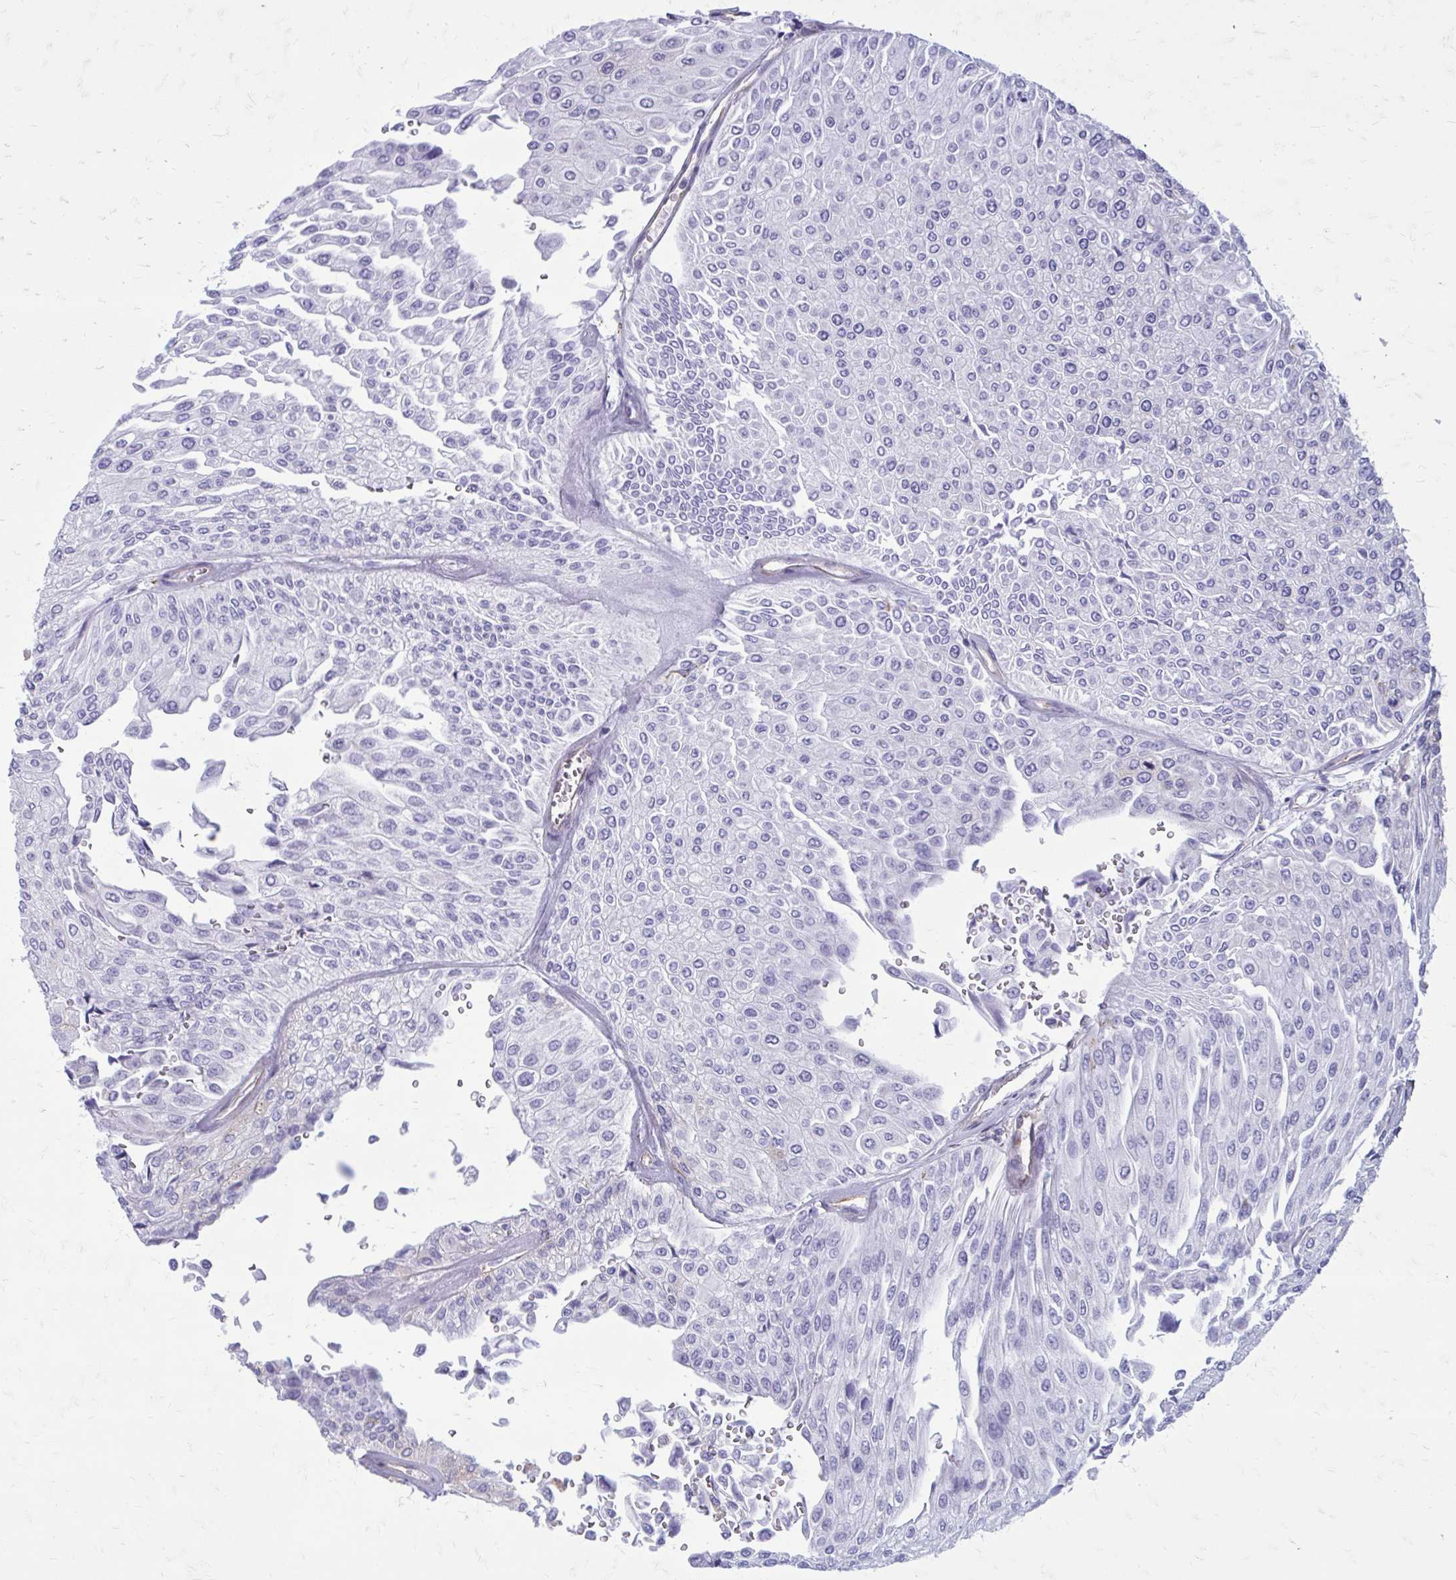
{"staining": {"intensity": "negative", "quantity": "none", "location": "none"}, "tissue": "urothelial cancer", "cell_type": "Tumor cells", "image_type": "cancer", "snomed": [{"axis": "morphology", "description": "Urothelial carcinoma, NOS"}, {"axis": "topography", "description": "Urinary bladder"}], "caption": "The micrograph shows no staining of tumor cells in transitional cell carcinoma. (Brightfield microscopy of DAB (3,3'-diaminobenzidine) immunohistochemistry at high magnification).", "gene": "CLTA", "patient": {"sex": "male", "age": 67}}